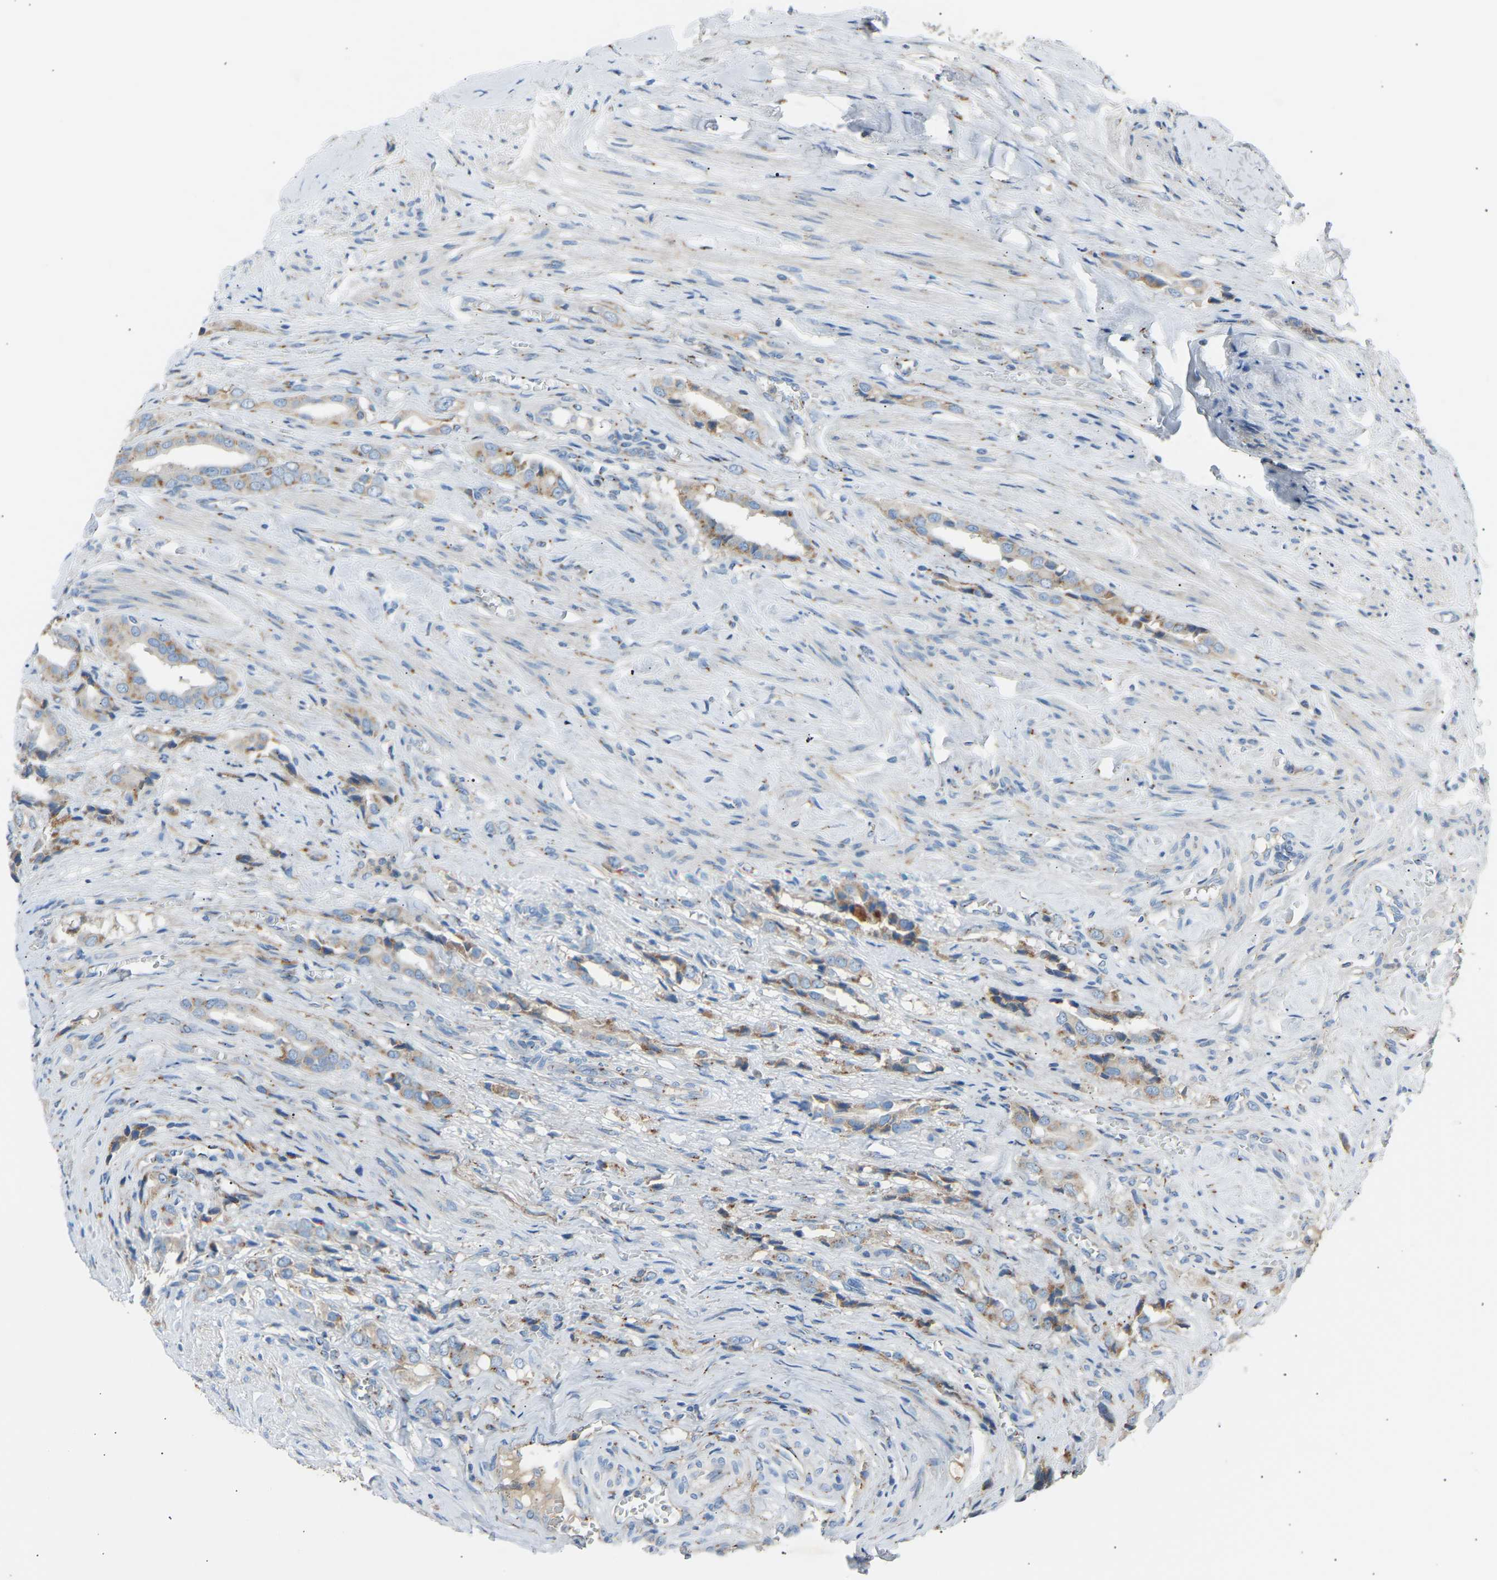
{"staining": {"intensity": "weak", "quantity": ">75%", "location": "cytoplasmic/membranous"}, "tissue": "prostate cancer", "cell_type": "Tumor cells", "image_type": "cancer", "snomed": [{"axis": "morphology", "description": "Adenocarcinoma, High grade"}, {"axis": "topography", "description": "Prostate"}], "caption": "Prostate cancer (adenocarcinoma (high-grade)) tissue exhibits weak cytoplasmic/membranous staining in about >75% of tumor cells", "gene": "CYREN", "patient": {"sex": "male", "age": 52}}